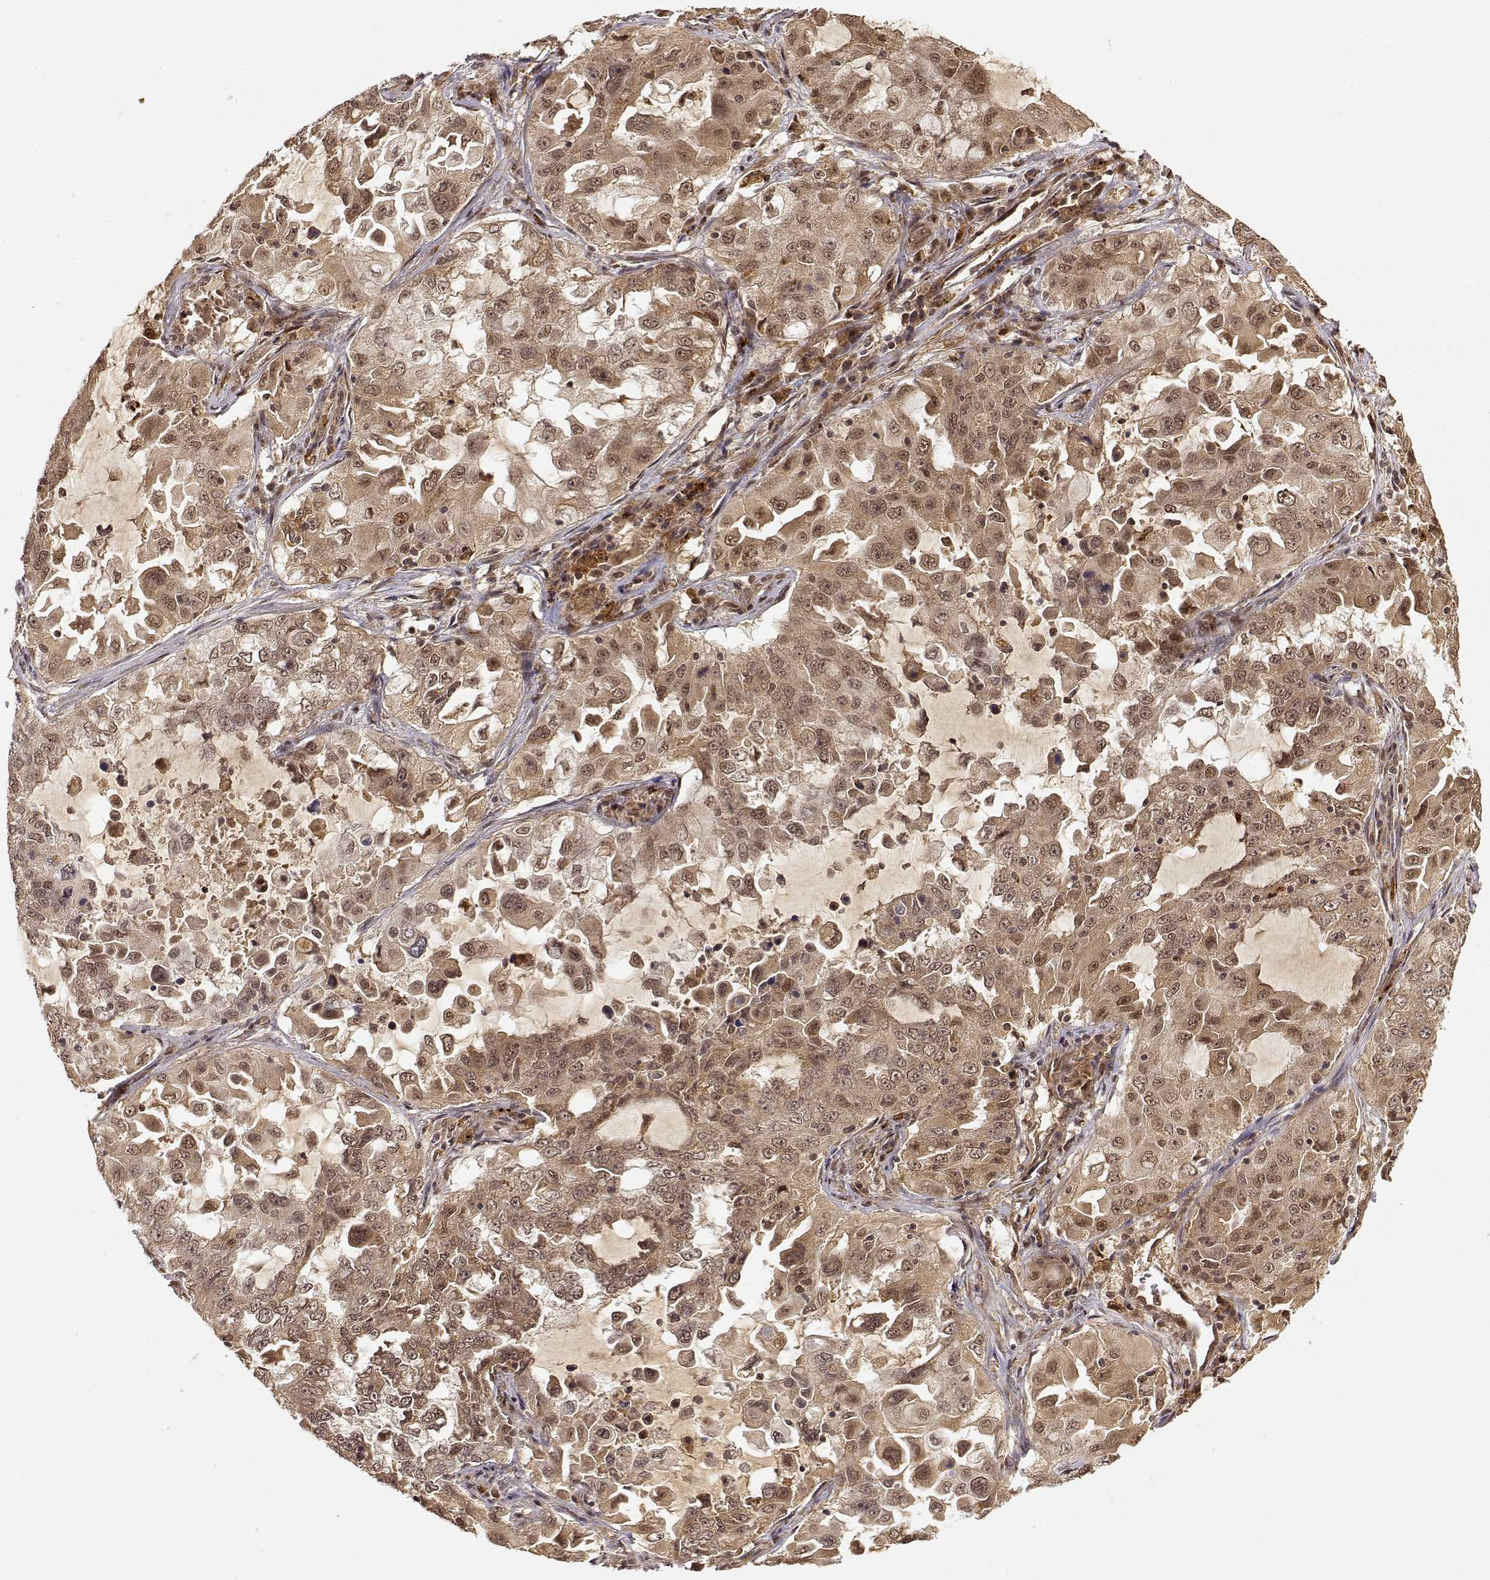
{"staining": {"intensity": "weak", "quantity": ">75%", "location": "cytoplasmic/membranous,nuclear"}, "tissue": "lung cancer", "cell_type": "Tumor cells", "image_type": "cancer", "snomed": [{"axis": "morphology", "description": "Adenocarcinoma, NOS"}, {"axis": "topography", "description": "Lung"}], "caption": "This photomicrograph shows immunohistochemistry (IHC) staining of human lung cancer (adenocarcinoma), with low weak cytoplasmic/membranous and nuclear expression in about >75% of tumor cells.", "gene": "MAEA", "patient": {"sex": "female", "age": 61}}